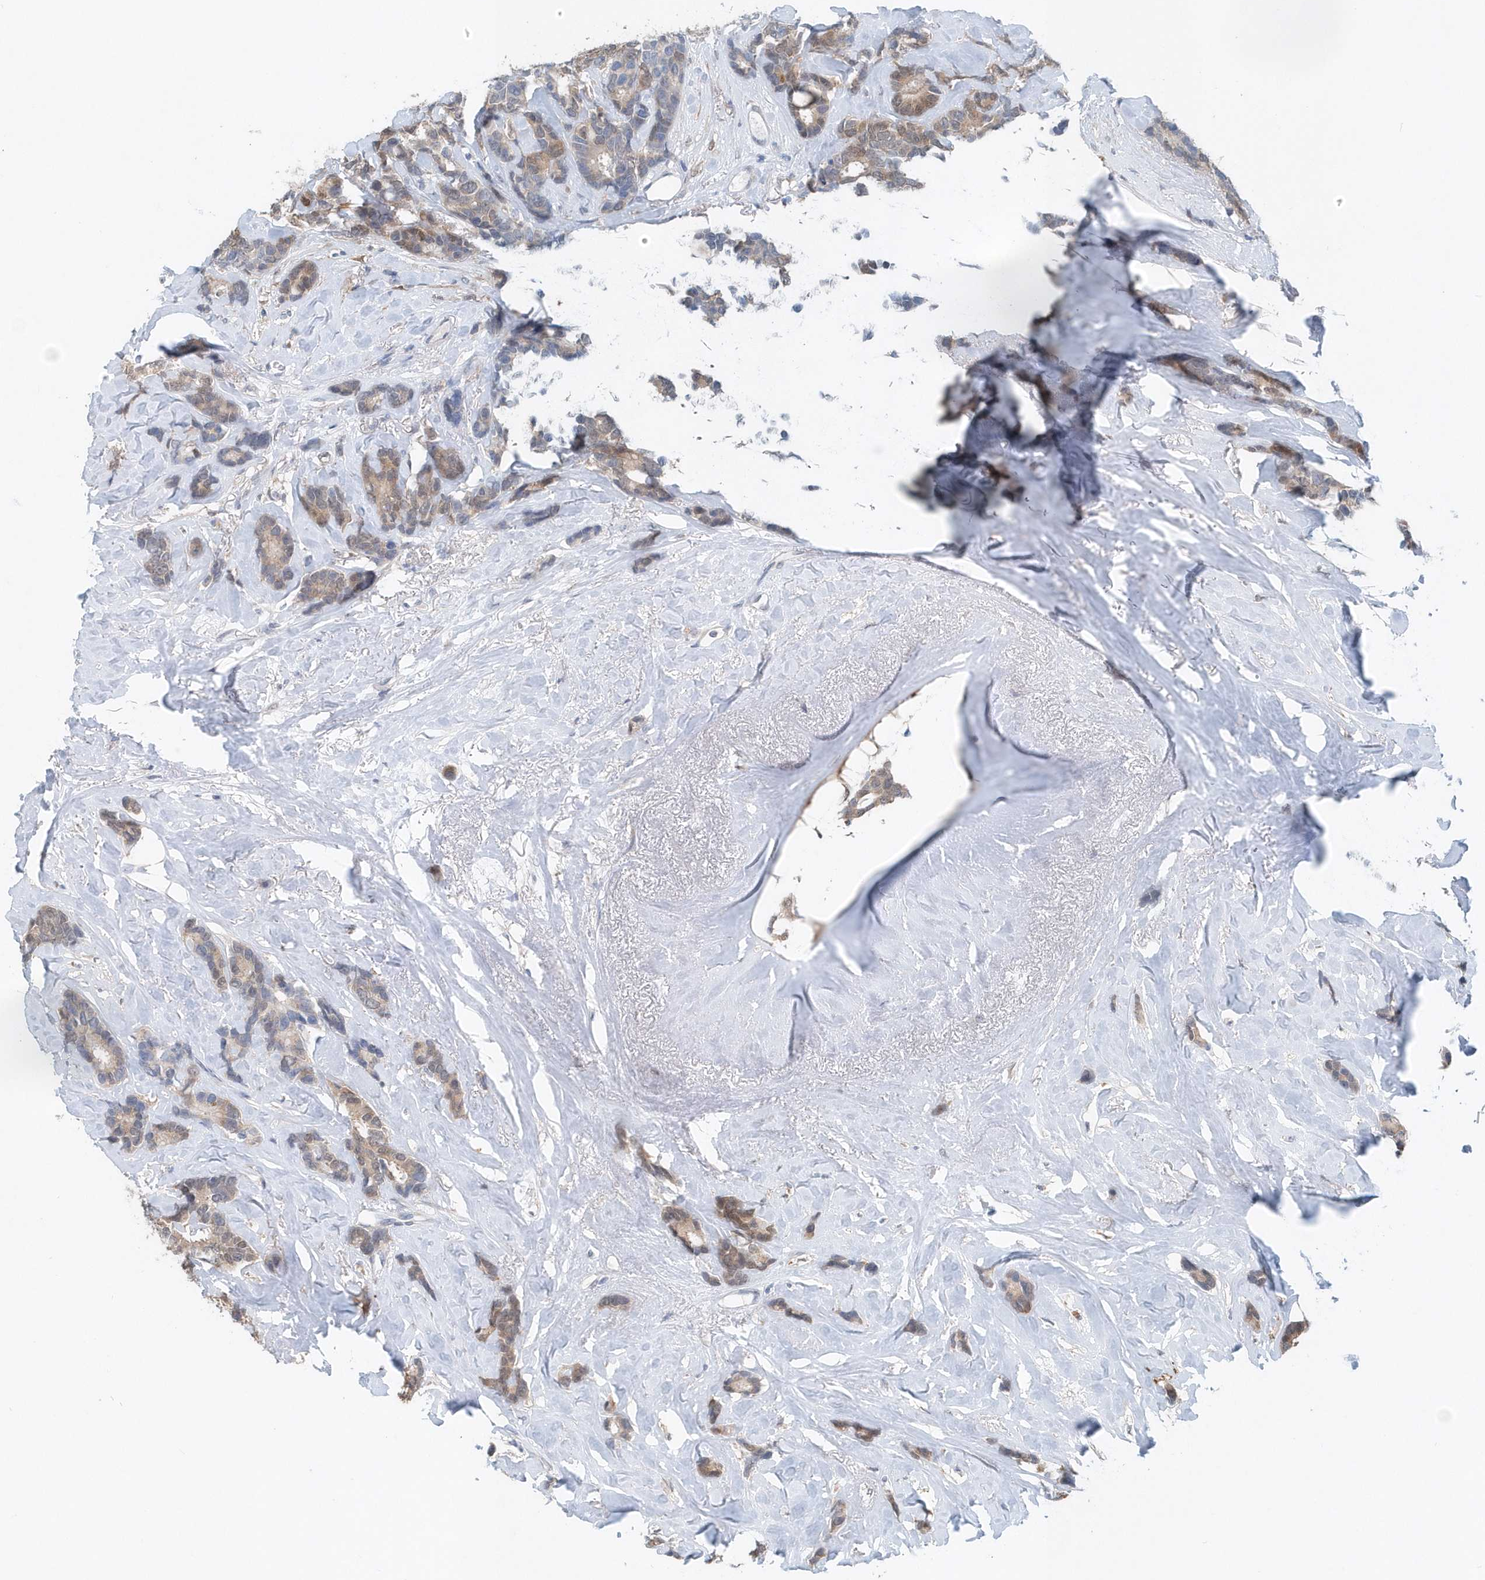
{"staining": {"intensity": "moderate", "quantity": "25%-75%", "location": "cytoplasmic/membranous"}, "tissue": "breast cancer", "cell_type": "Tumor cells", "image_type": "cancer", "snomed": [{"axis": "morphology", "description": "Duct carcinoma"}, {"axis": "topography", "description": "Breast"}], "caption": "Moderate cytoplasmic/membranous protein expression is appreciated in approximately 25%-75% of tumor cells in infiltrating ductal carcinoma (breast).", "gene": "PFN2", "patient": {"sex": "female", "age": 87}}